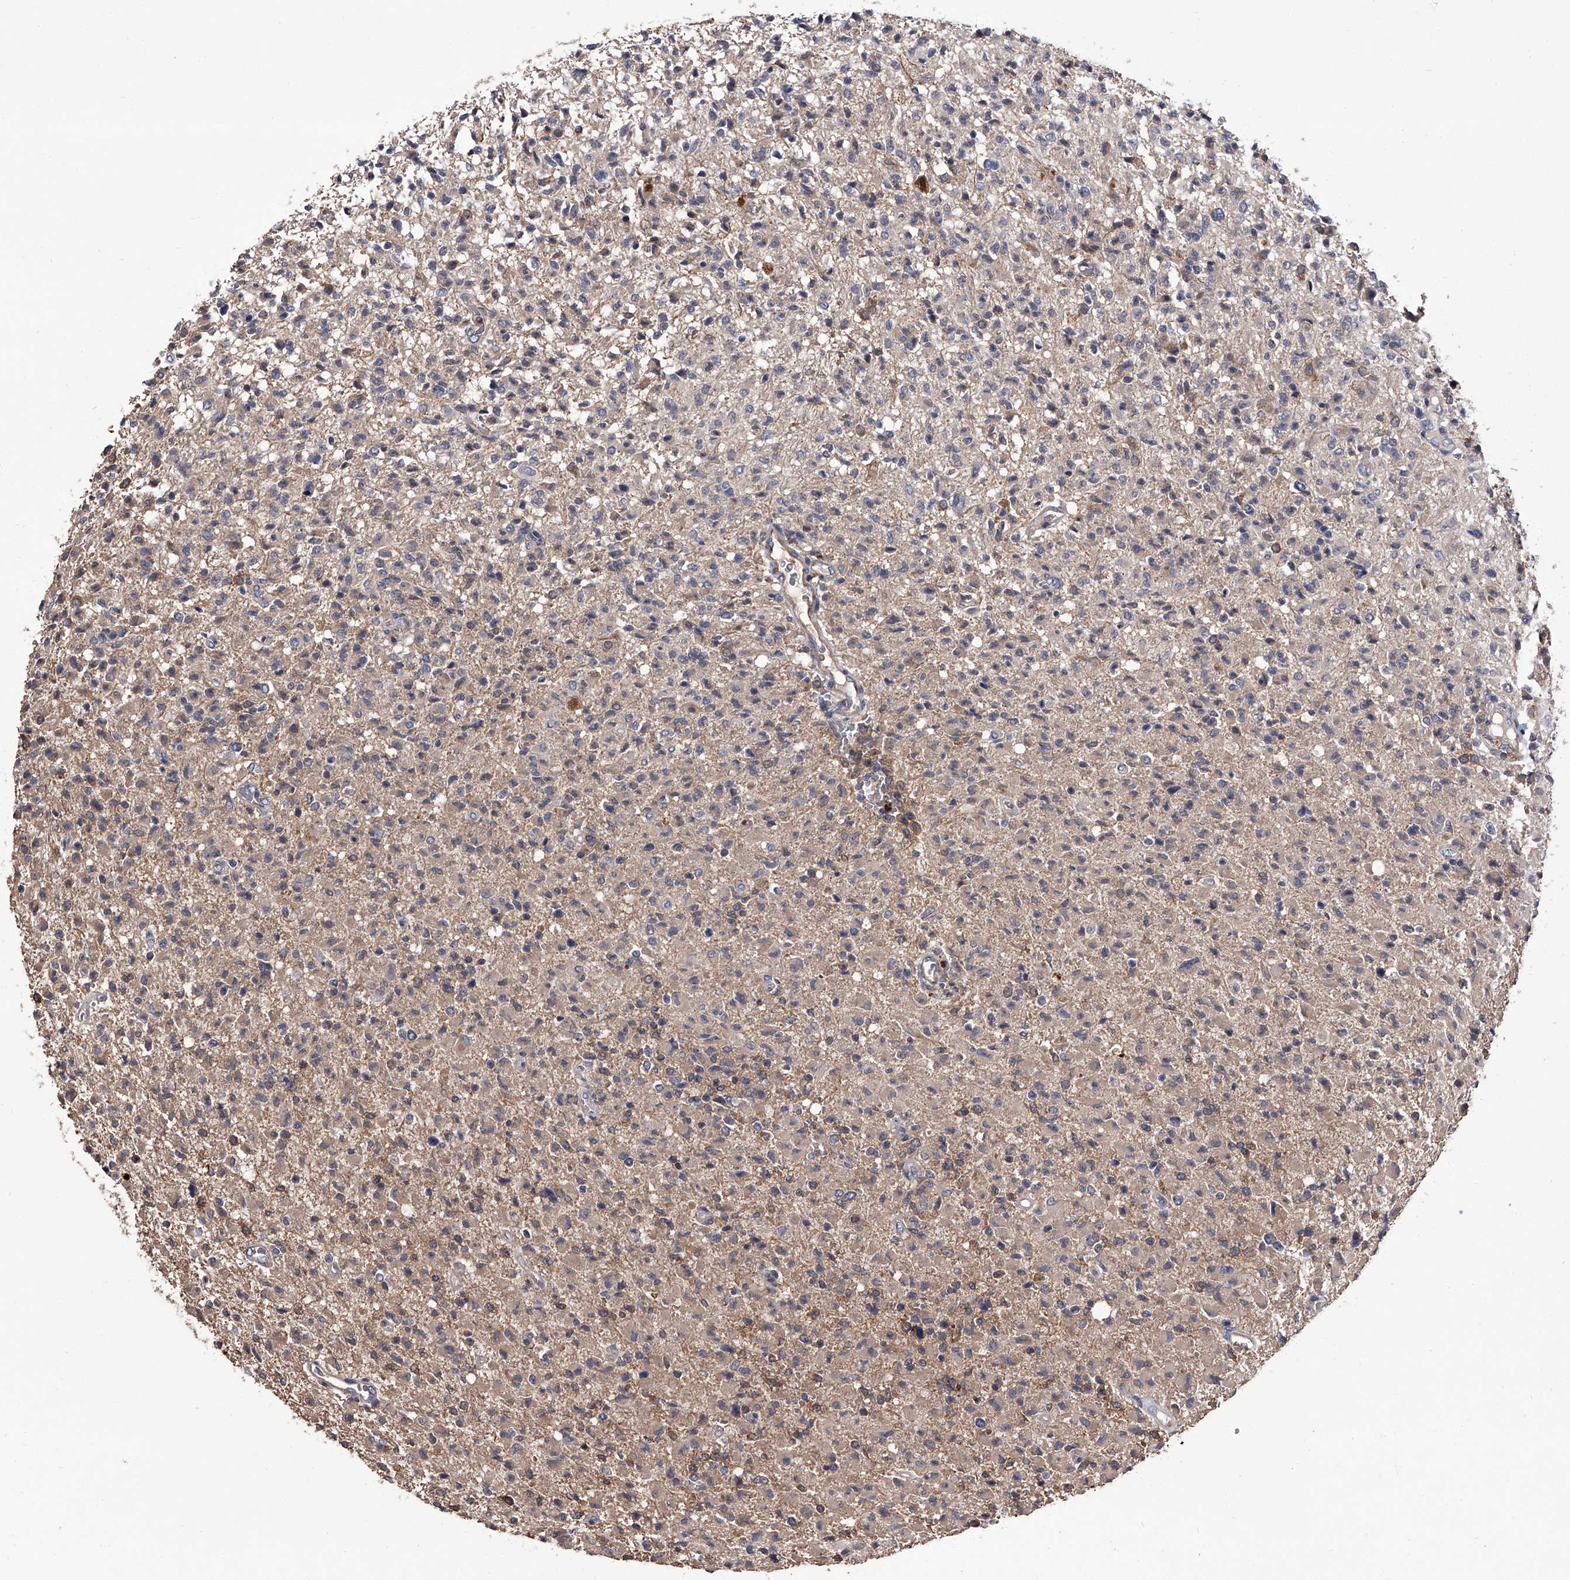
{"staining": {"intensity": "negative", "quantity": "none", "location": "none"}, "tissue": "glioma", "cell_type": "Tumor cells", "image_type": "cancer", "snomed": [{"axis": "morphology", "description": "Glioma, malignant, High grade"}, {"axis": "topography", "description": "Brain"}], "caption": "Glioma stained for a protein using IHC displays no staining tumor cells.", "gene": "STK36", "patient": {"sex": "female", "age": 57}}